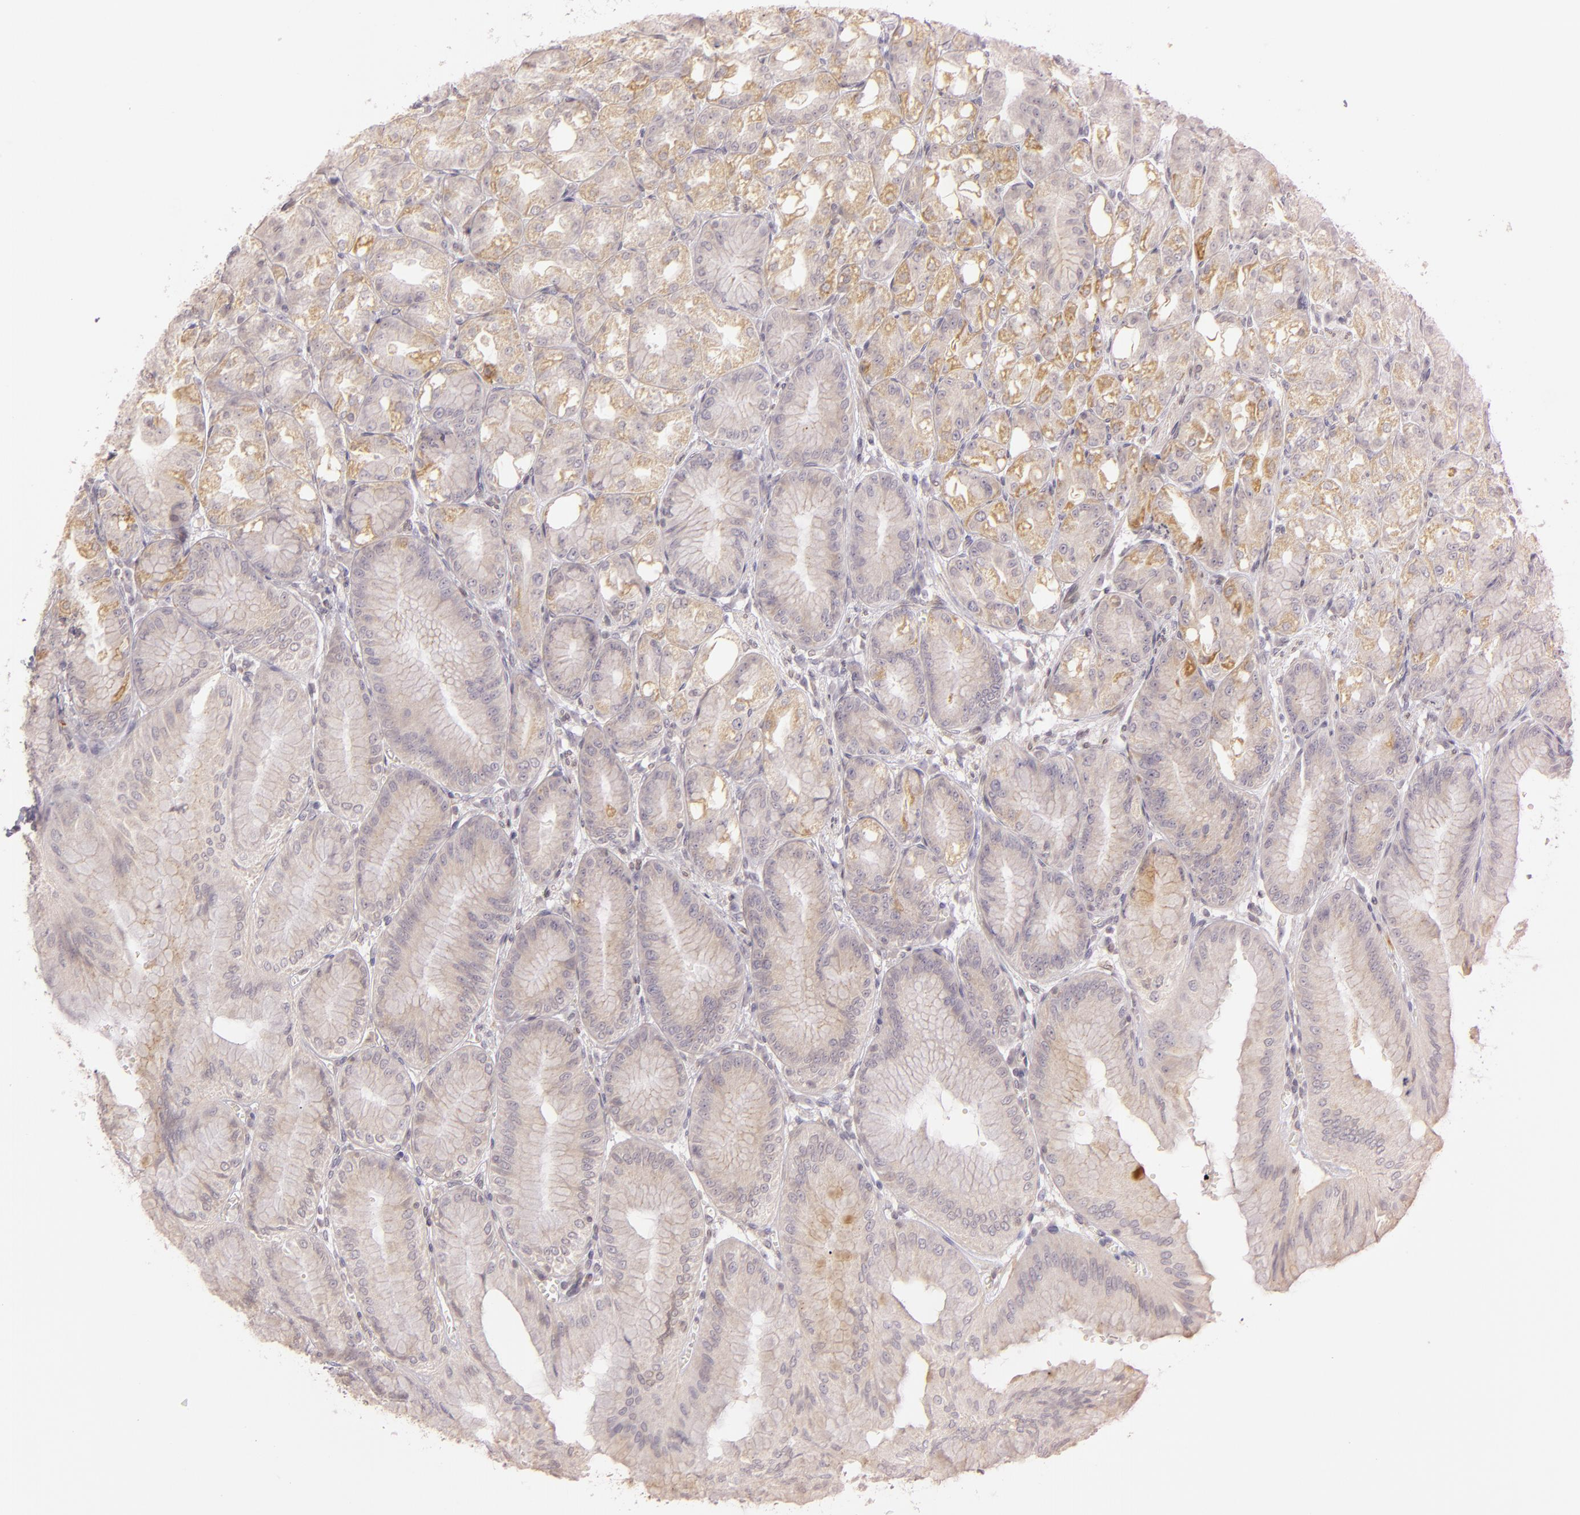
{"staining": {"intensity": "weak", "quantity": ">75%", "location": "cytoplasmic/membranous"}, "tissue": "stomach", "cell_type": "Glandular cells", "image_type": "normal", "snomed": [{"axis": "morphology", "description": "Normal tissue, NOS"}, {"axis": "topography", "description": "Stomach, lower"}], "caption": "Brown immunohistochemical staining in benign stomach demonstrates weak cytoplasmic/membranous staining in approximately >75% of glandular cells. (IHC, brightfield microscopy, high magnification).", "gene": "LGMN", "patient": {"sex": "male", "age": 71}}